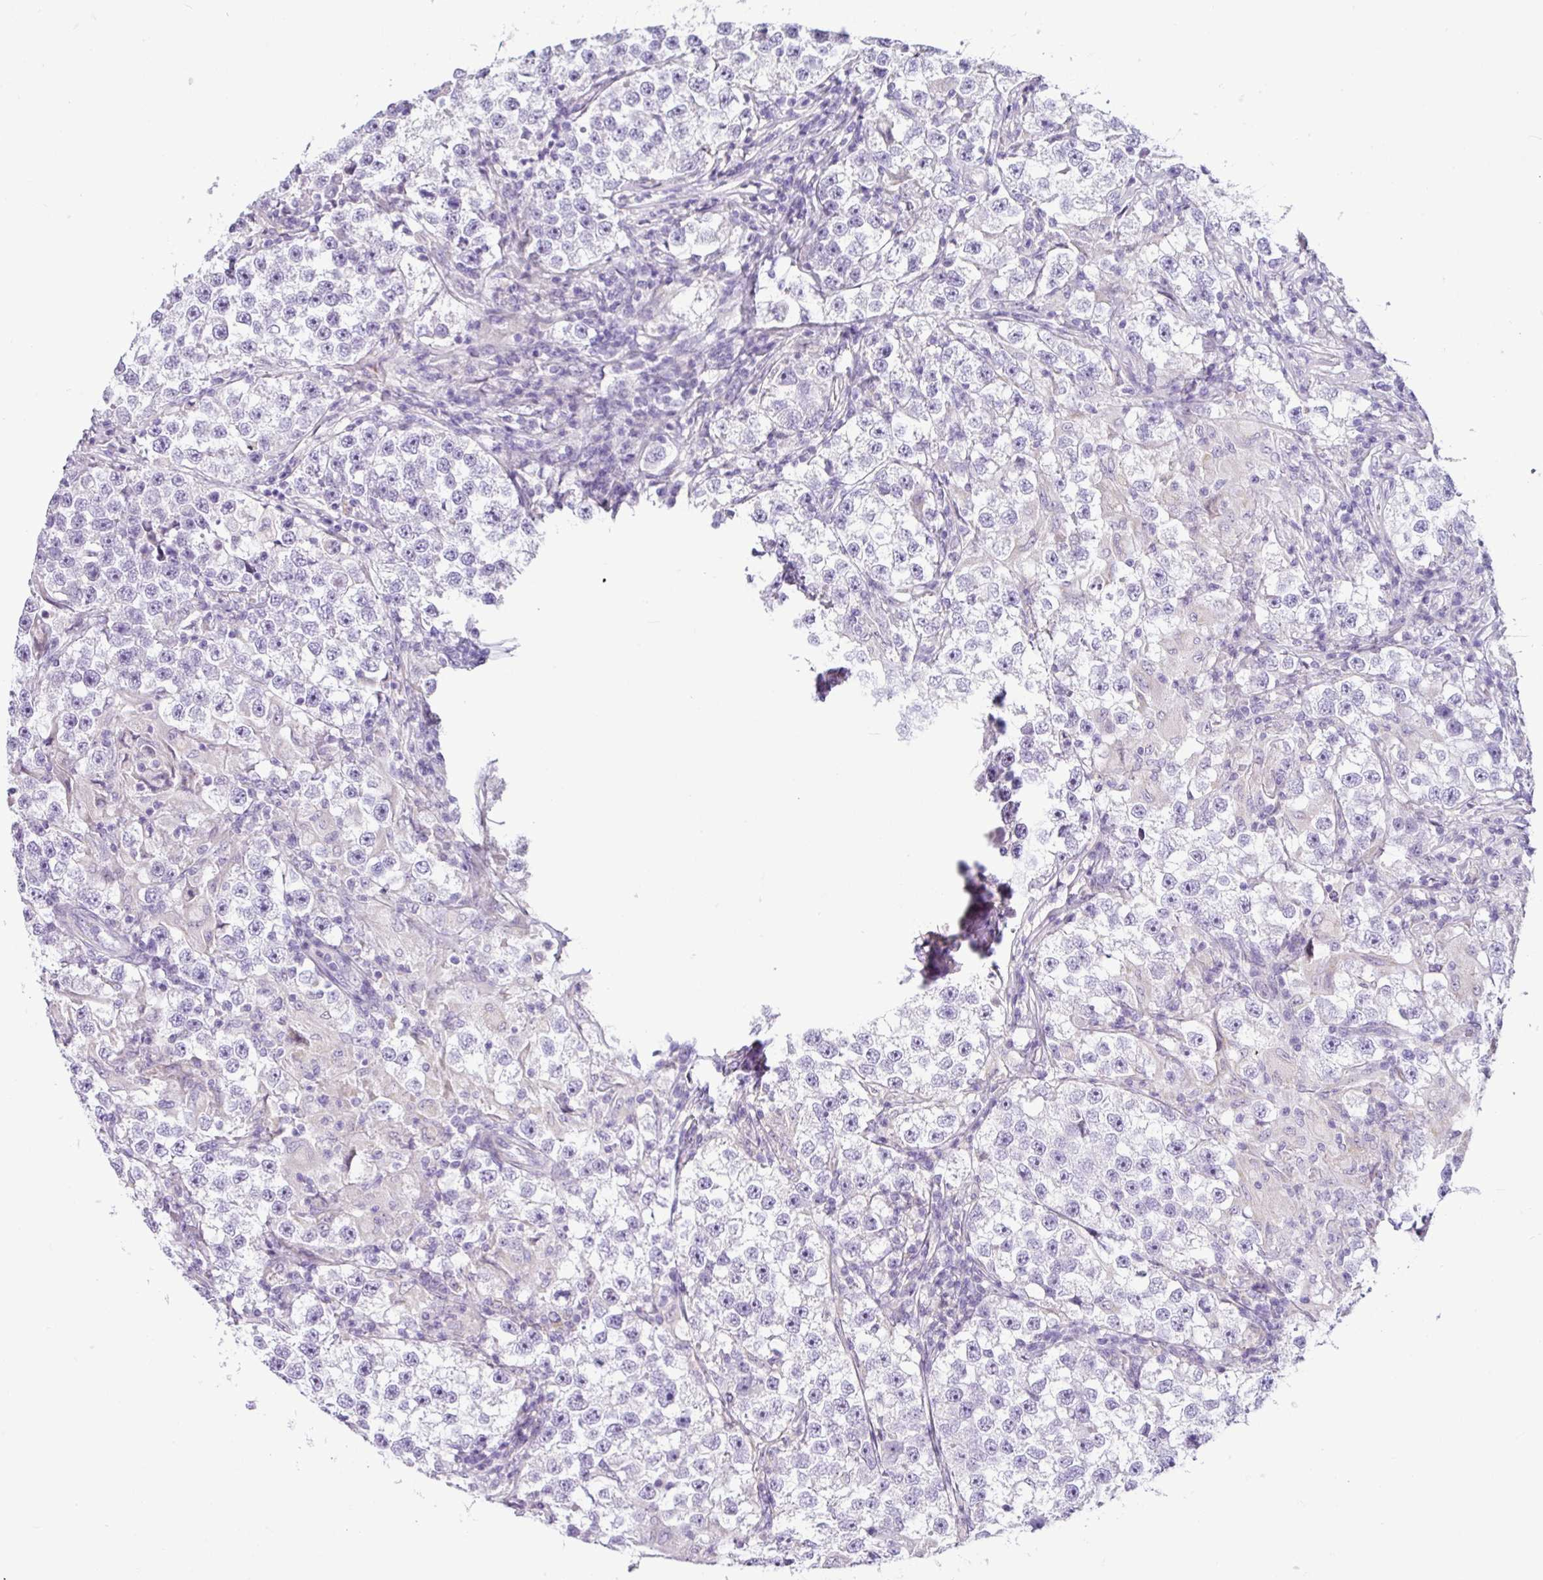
{"staining": {"intensity": "negative", "quantity": "none", "location": "none"}, "tissue": "testis cancer", "cell_type": "Tumor cells", "image_type": "cancer", "snomed": [{"axis": "morphology", "description": "Seminoma, NOS"}, {"axis": "topography", "description": "Testis"}], "caption": "This is an IHC photomicrograph of testis seminoma. There is no staining in tumor cells.", "gene": "HMCN2", "patient": {"sex": "male", "age": 46}}